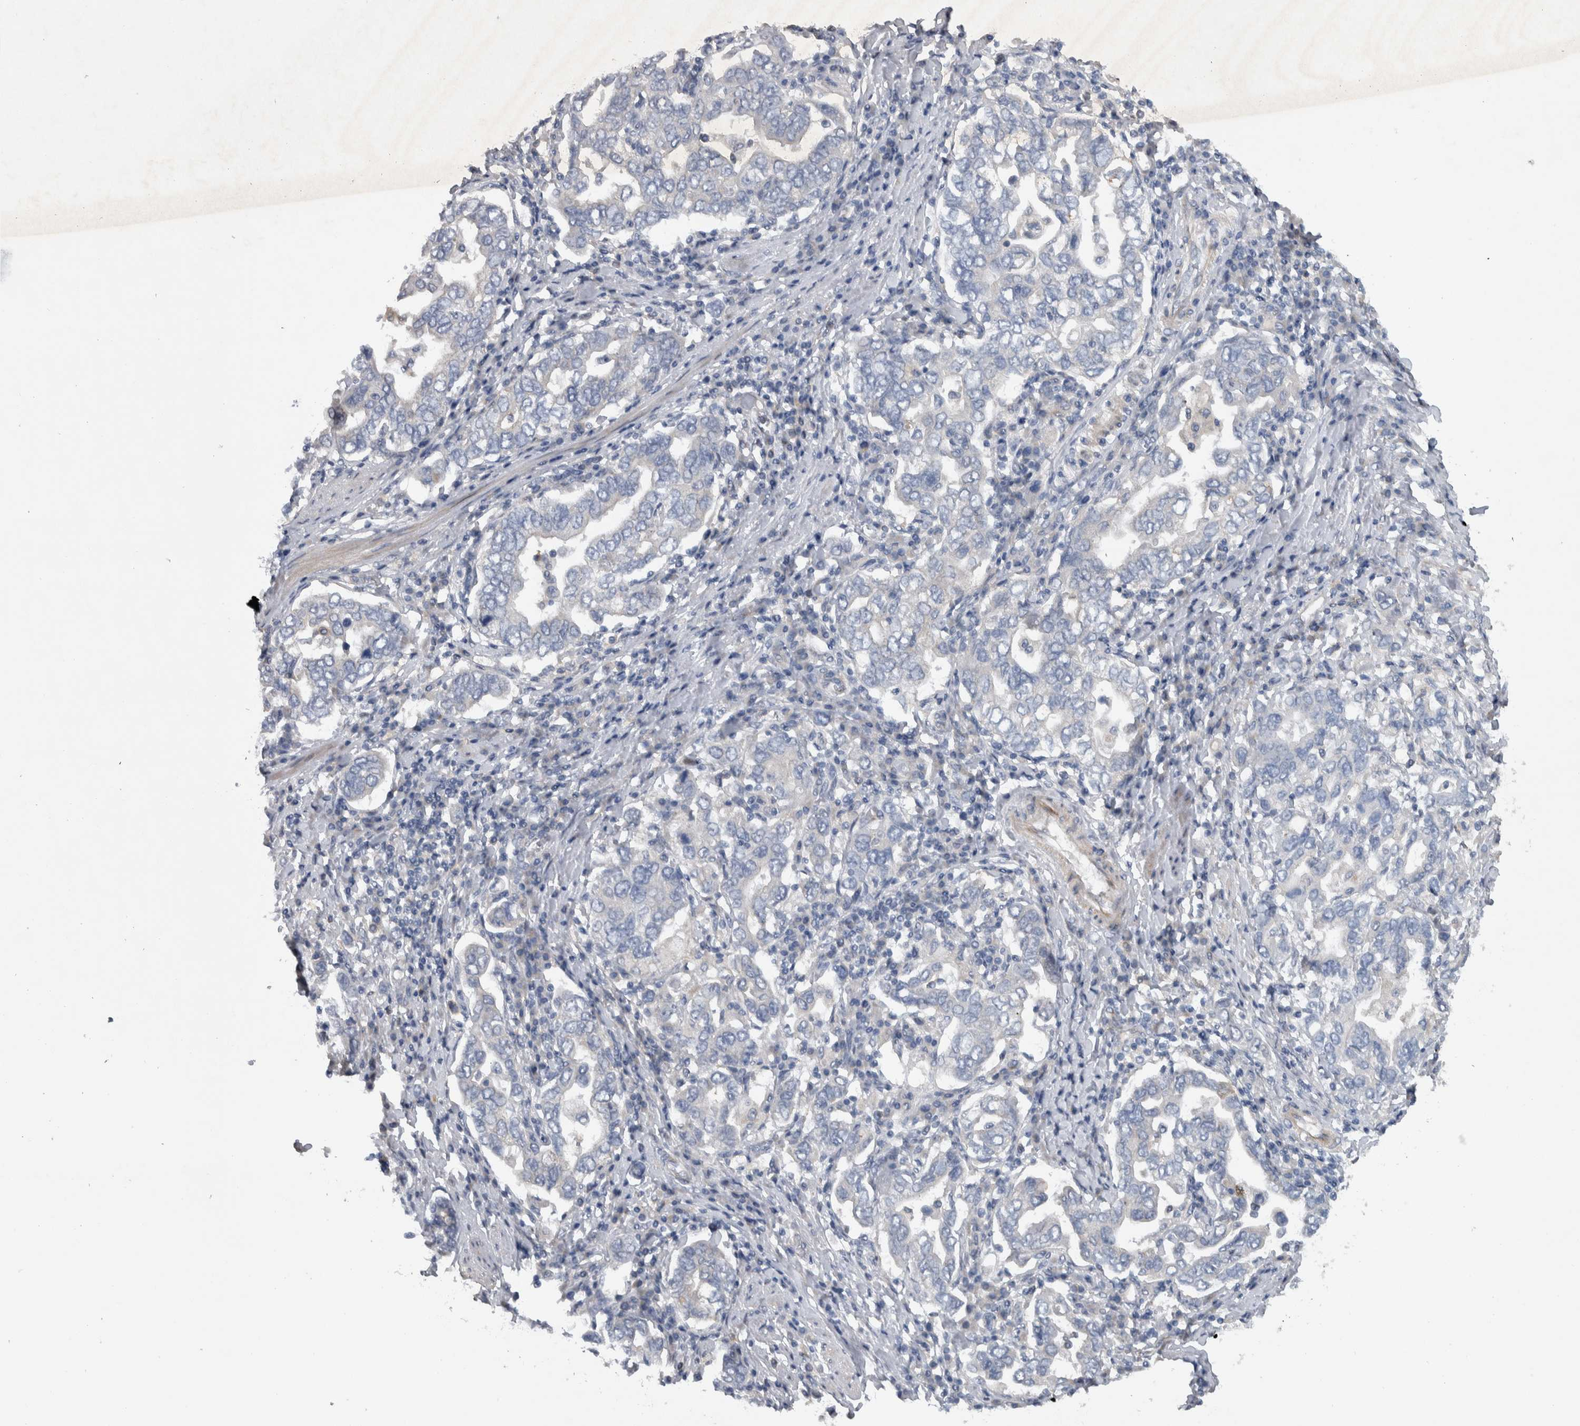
{"staining": {"intensity": "negative", "quantity": "none", "location": "none"}, "tissue": "stomach cancer", "cell_type": "Tumor cells", "image_type": "cancer", "snomed": [{"axis": "morphology", "description": "Adenocarcinoma, NOS"}, {"axis": "topography", "description": "Stomach, upper"}], "caption": "IHC of human adenocarcinoma (stomach) displays no expression in tumor cells.", "gene": "NT5C2", "patient": {"sex": "male", "age": 62}}